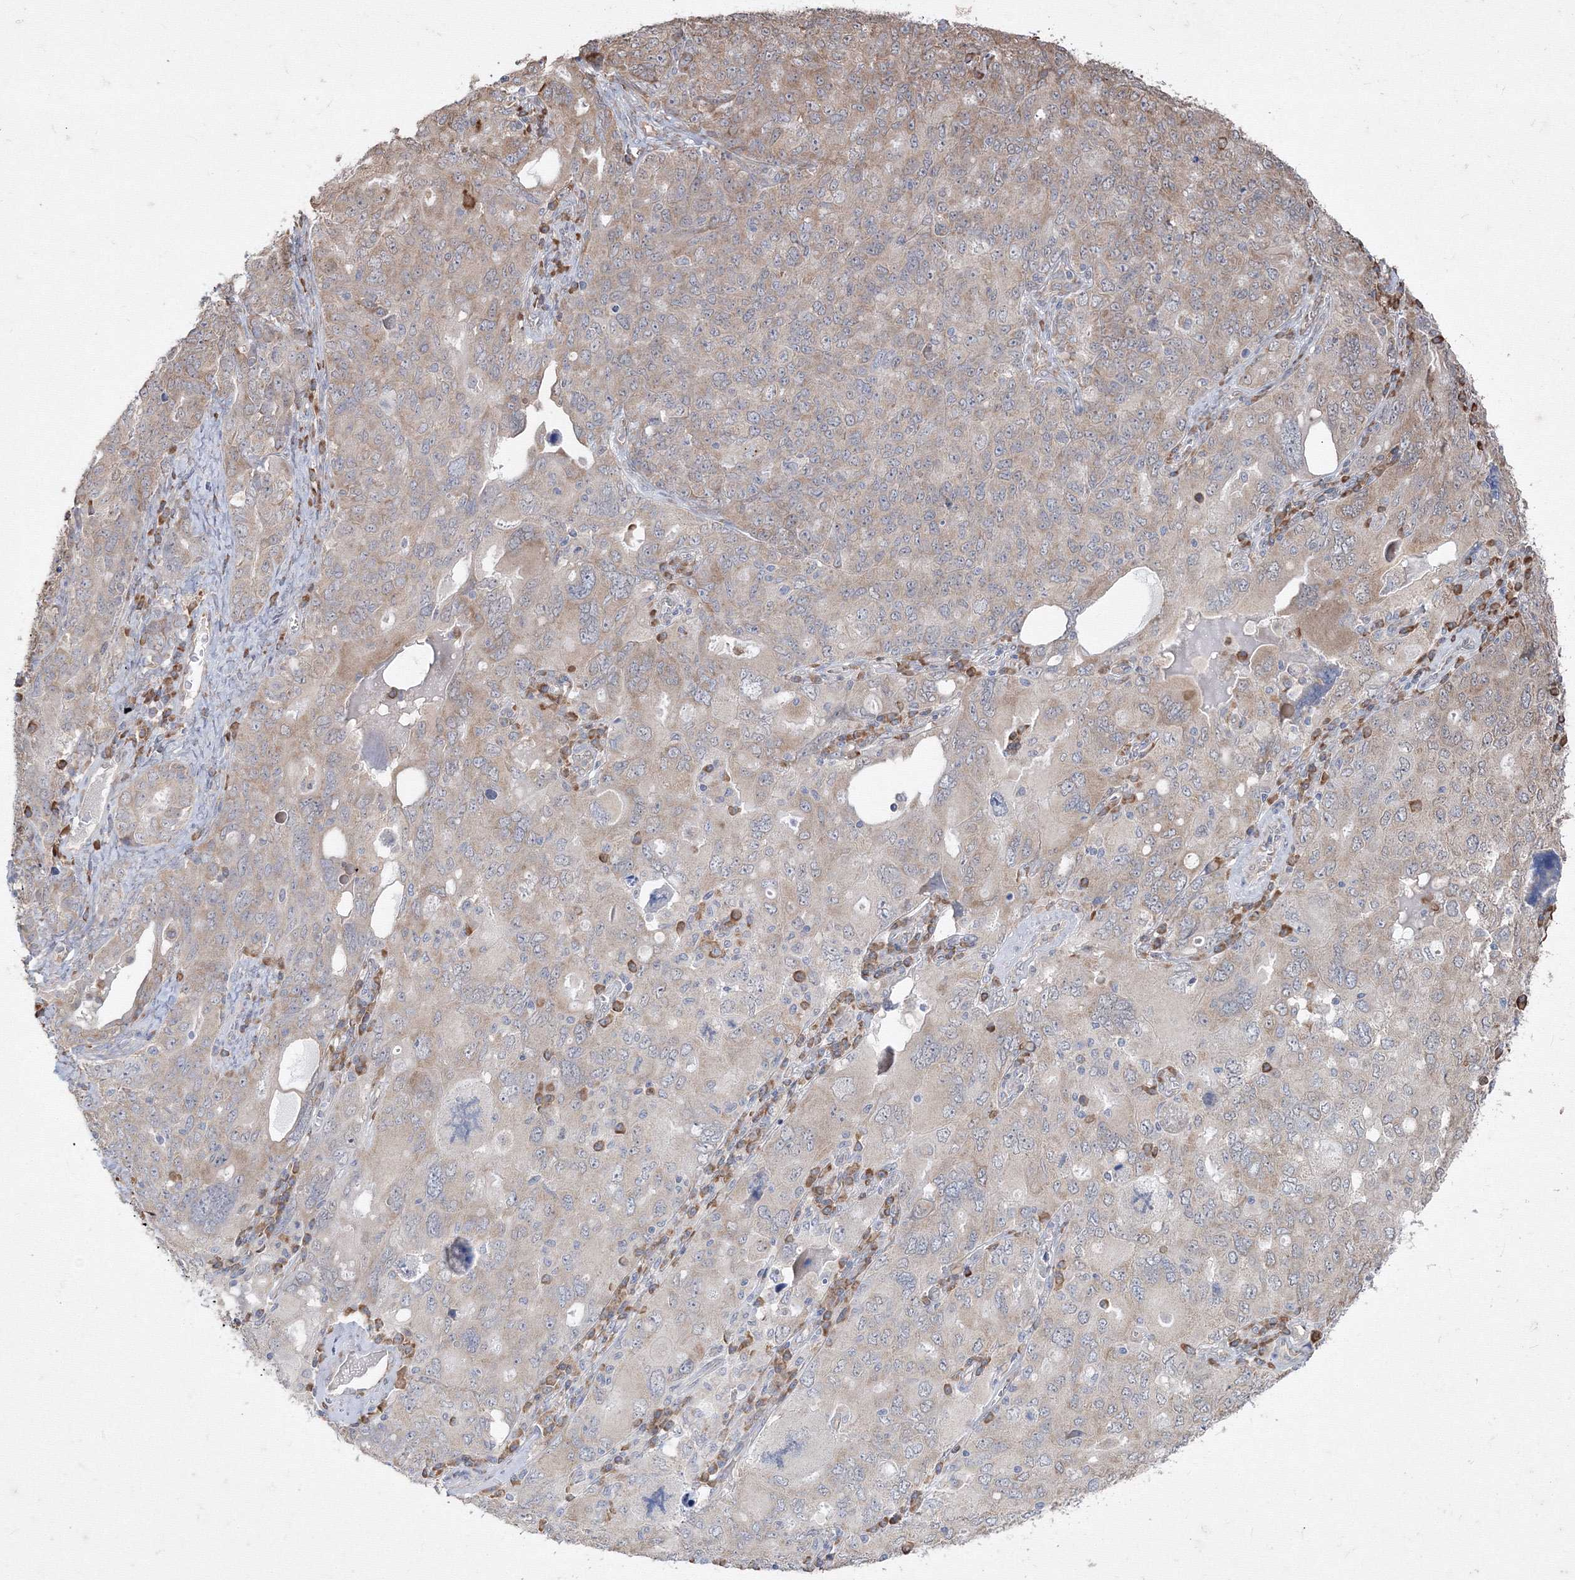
{"staining": {"intensity": "weak", "quantity": "<25%", "location": "cytoplasmic/membranous"}, "tissue": "ovarian cancer", "cell_type": "Tumor cells", "image_type": "cancer", "snomed": [{"axis": "morphology", "description": "Carcinoma, endometroid"}, {"axis": "topography", "description": "Ovary"}], "caption": "The image displays no significant positivity in tumor cells of ovarian endometroid carcinoma.", "gene": "FBXL8", "patient": {"sex": "female", "age": 62}}